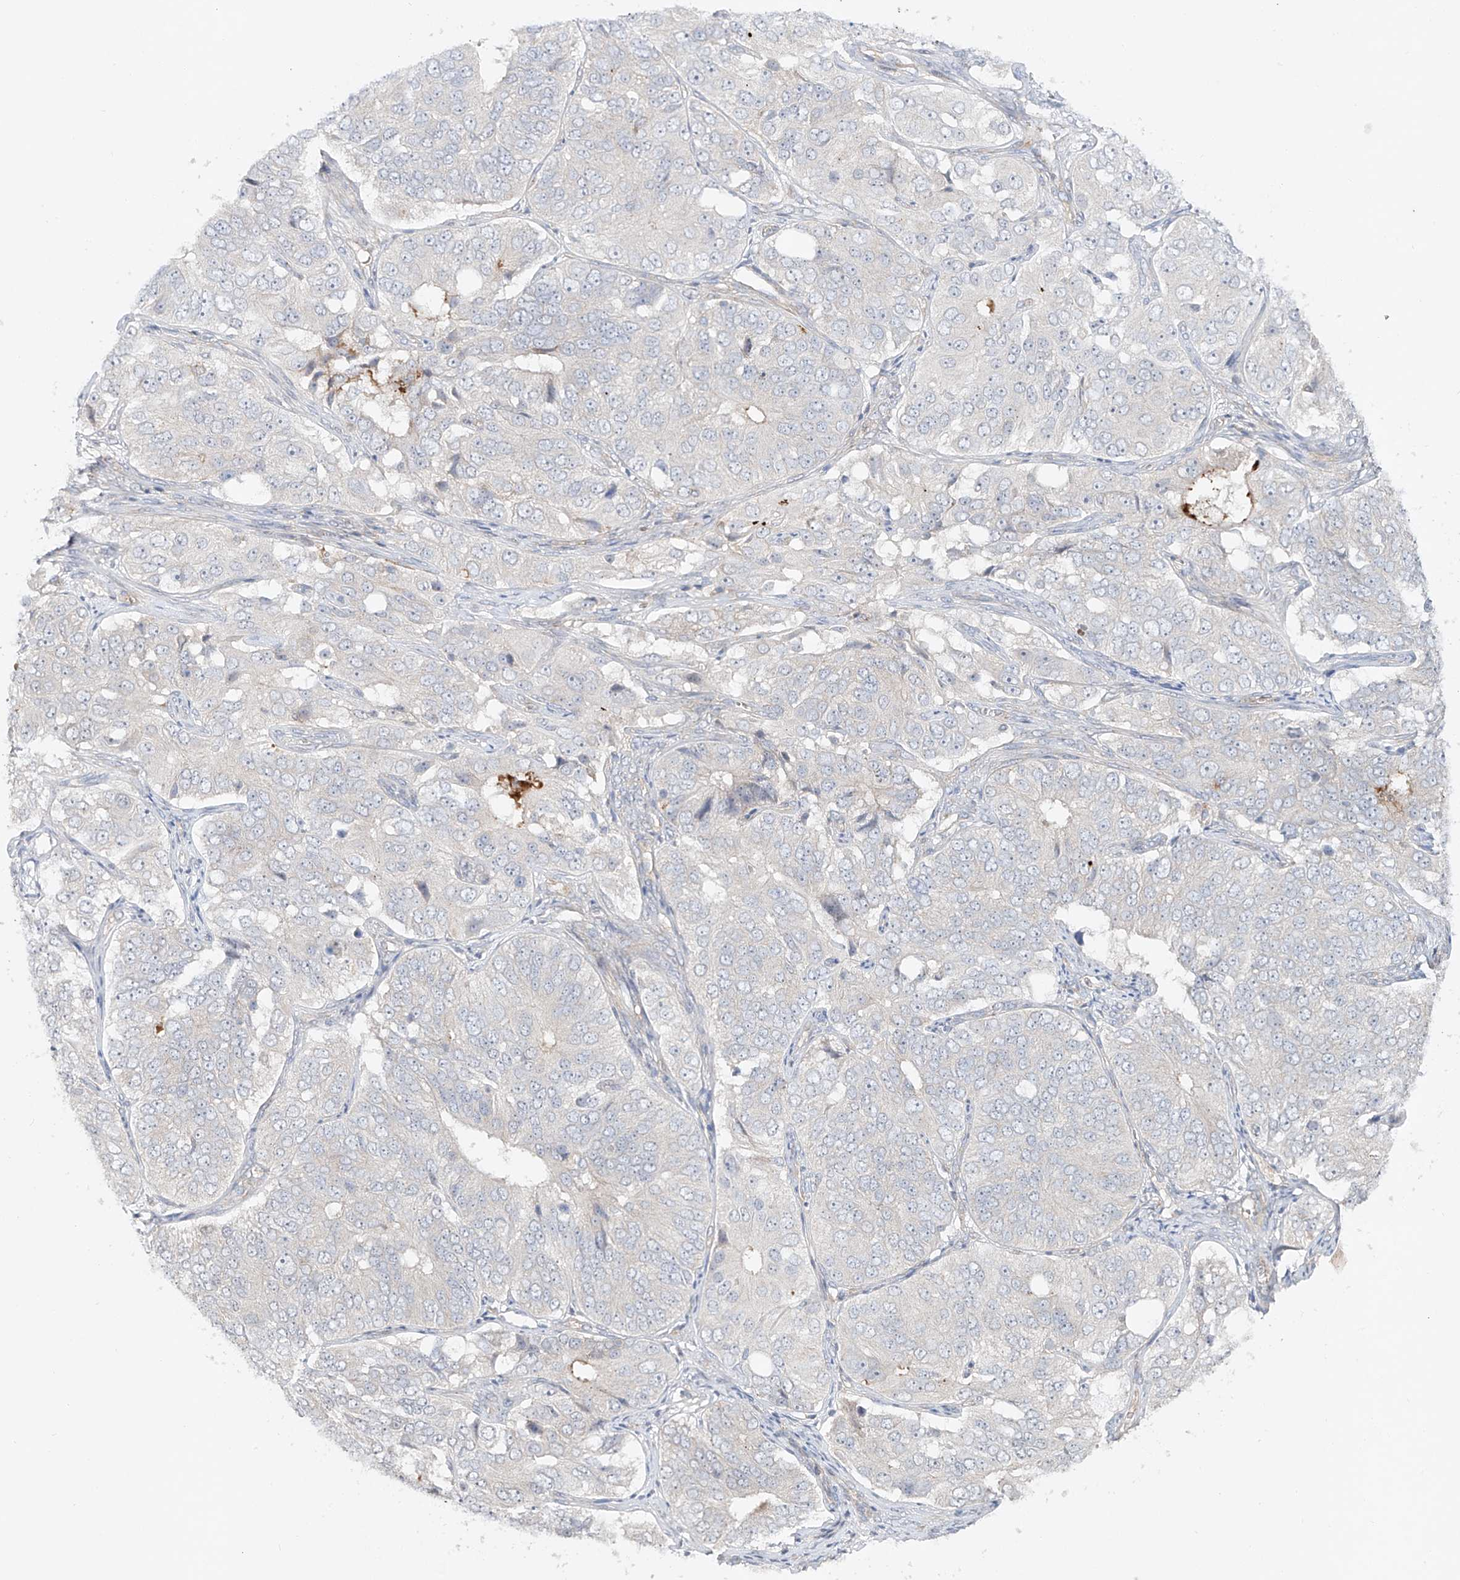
{"staining": {"intensity": "negative", "quantity": "none", "location": "none"}, "tissue": "ovarian cancer", "cell_type": "Tumor cells", "image_type": "cancer", "snomed": [{"axis": "morphology", "description": "Carcinoma, endometroid"}, {"axis": "topography", "description": "Ovary"}], "caption": "This is an immunohistochemistry histopathology image of ovarian cancer. There is no staining in tumor cells.", "gene": "TJAP1", "patient": {"sex": "female", "age": 51}}